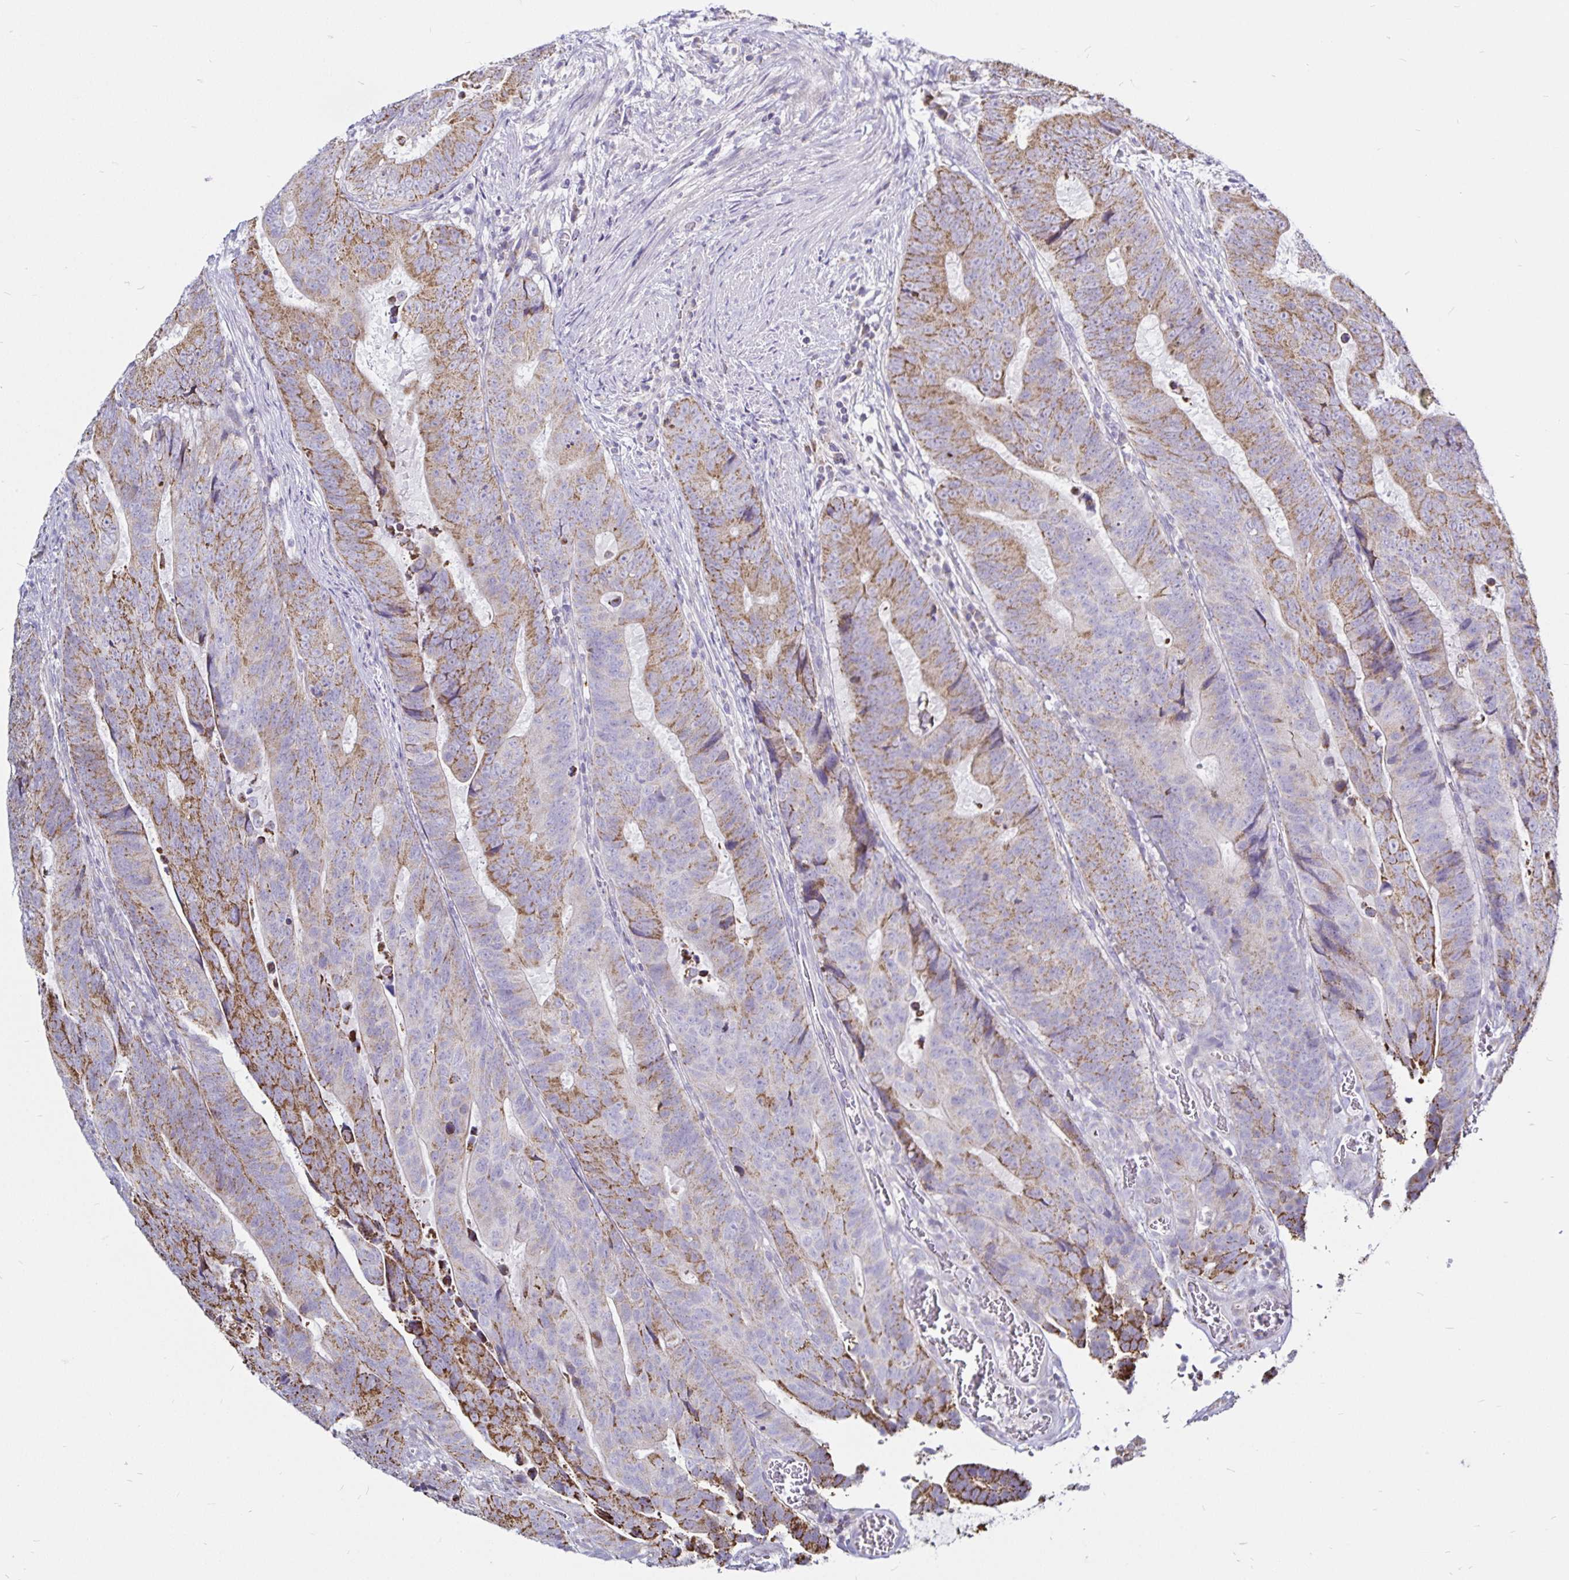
{"staining": {"intensity": "moderate", "quantity": ">75%", "location": "cytoplasmic/membranous"}, "tissue": "colorectal cancer", "cell_type": "Tumor cells", "image_type": "cancer", "snomed": [{"axis": "morphology", "description": "Adenocarcinoma, NOS"}, {"axis": "topography", "description": "Colon"}], "caption": "A brown stain shows moderate cytoplasmic/membranous positivity of a protein in human colorectal cancer tumor cells.", "gene": "PGAM2", "patient": {"sex": "female", "age": 48}}